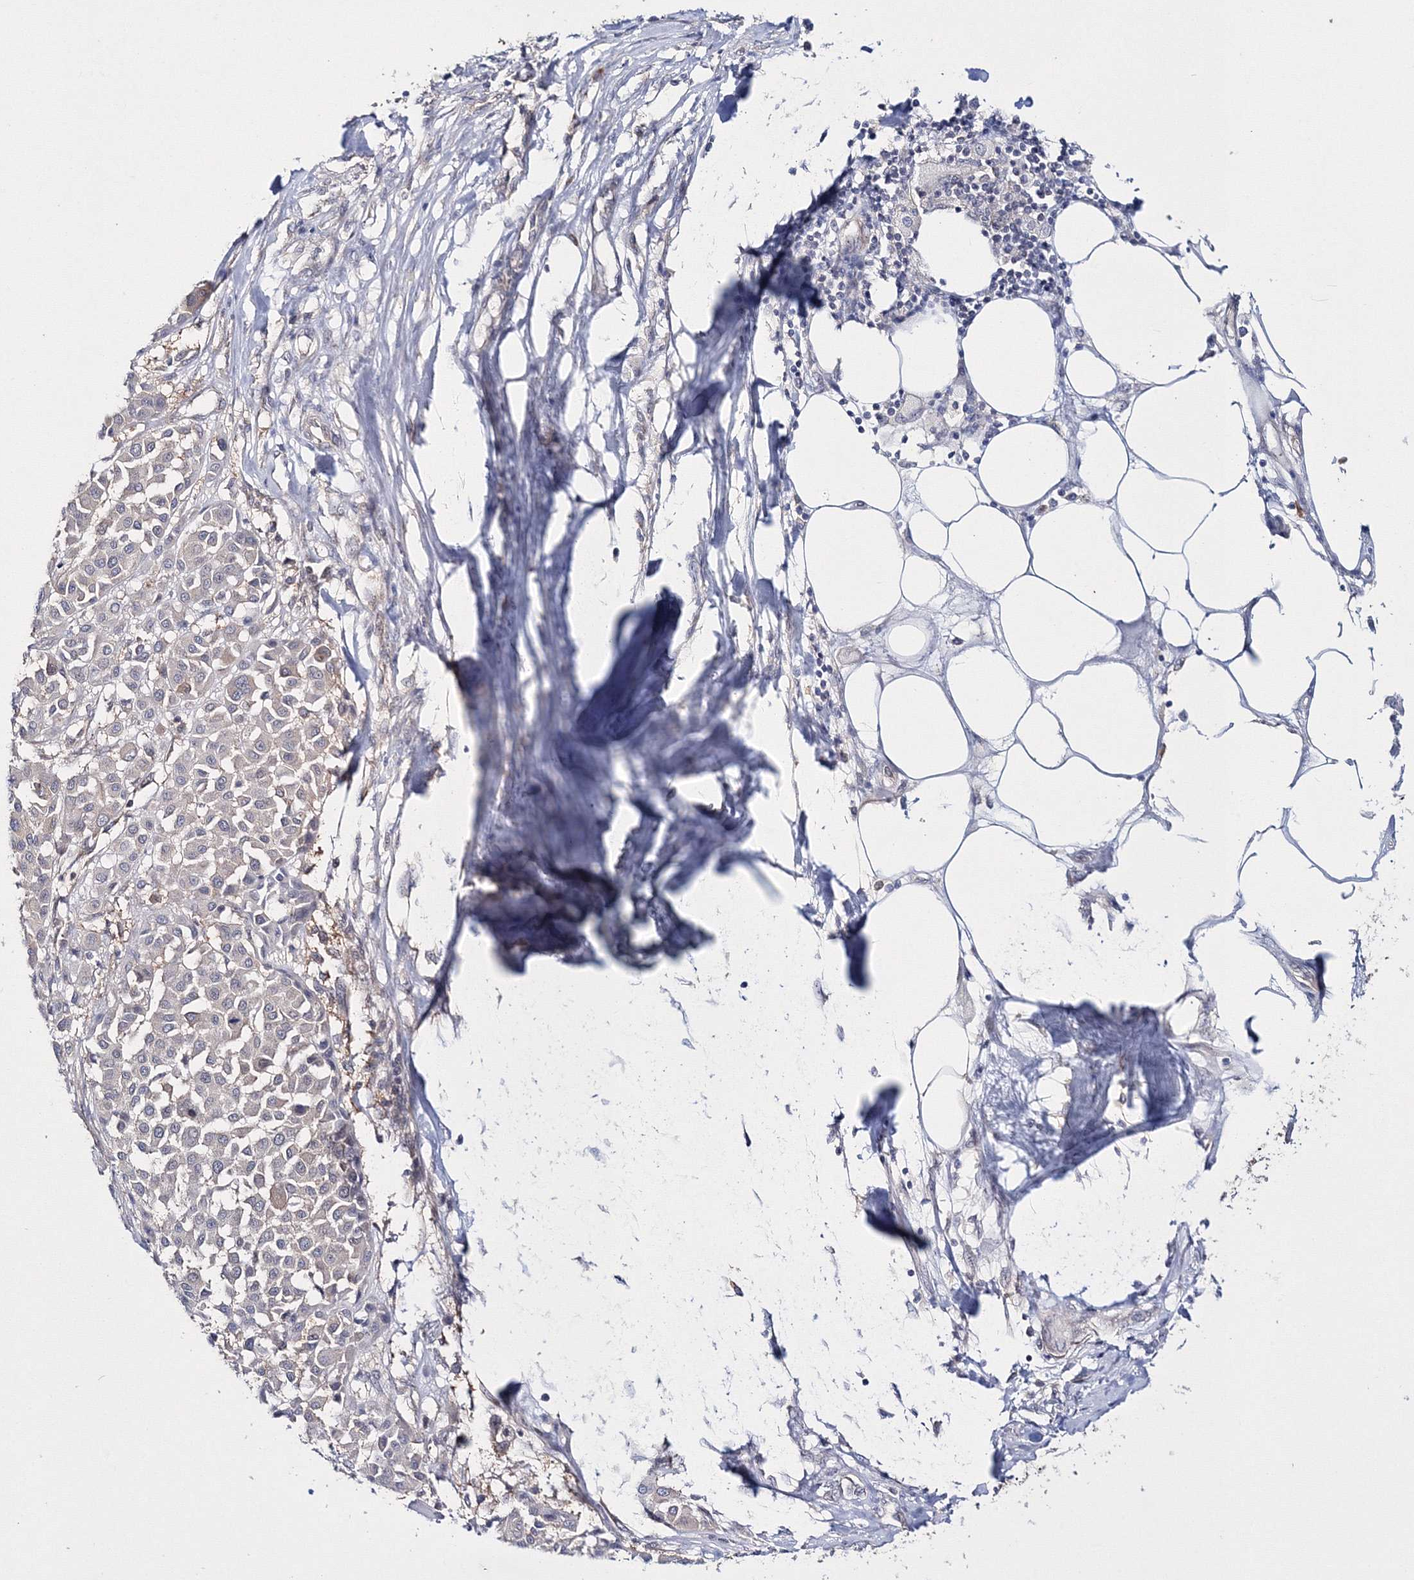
{"staining": {"intensity": "negative", "quantity": "none", "location": "none"}, "tissue": "melanoma", "cell_type": "Tumor cells", "image_type": "cancer", "snomed": [{"axis": "morphology", "description": "Malignant melanoma, Metastatic site"}, {"axis": "topography", "description": "Soft tissue"}], "caption": "Immunohistochemical staining of human malignant melanoma (metastatic site) demonstrates no significant expression in tumor cells.", "gene": "IPMK", "patient": {"sex": "male", "age": 41}}